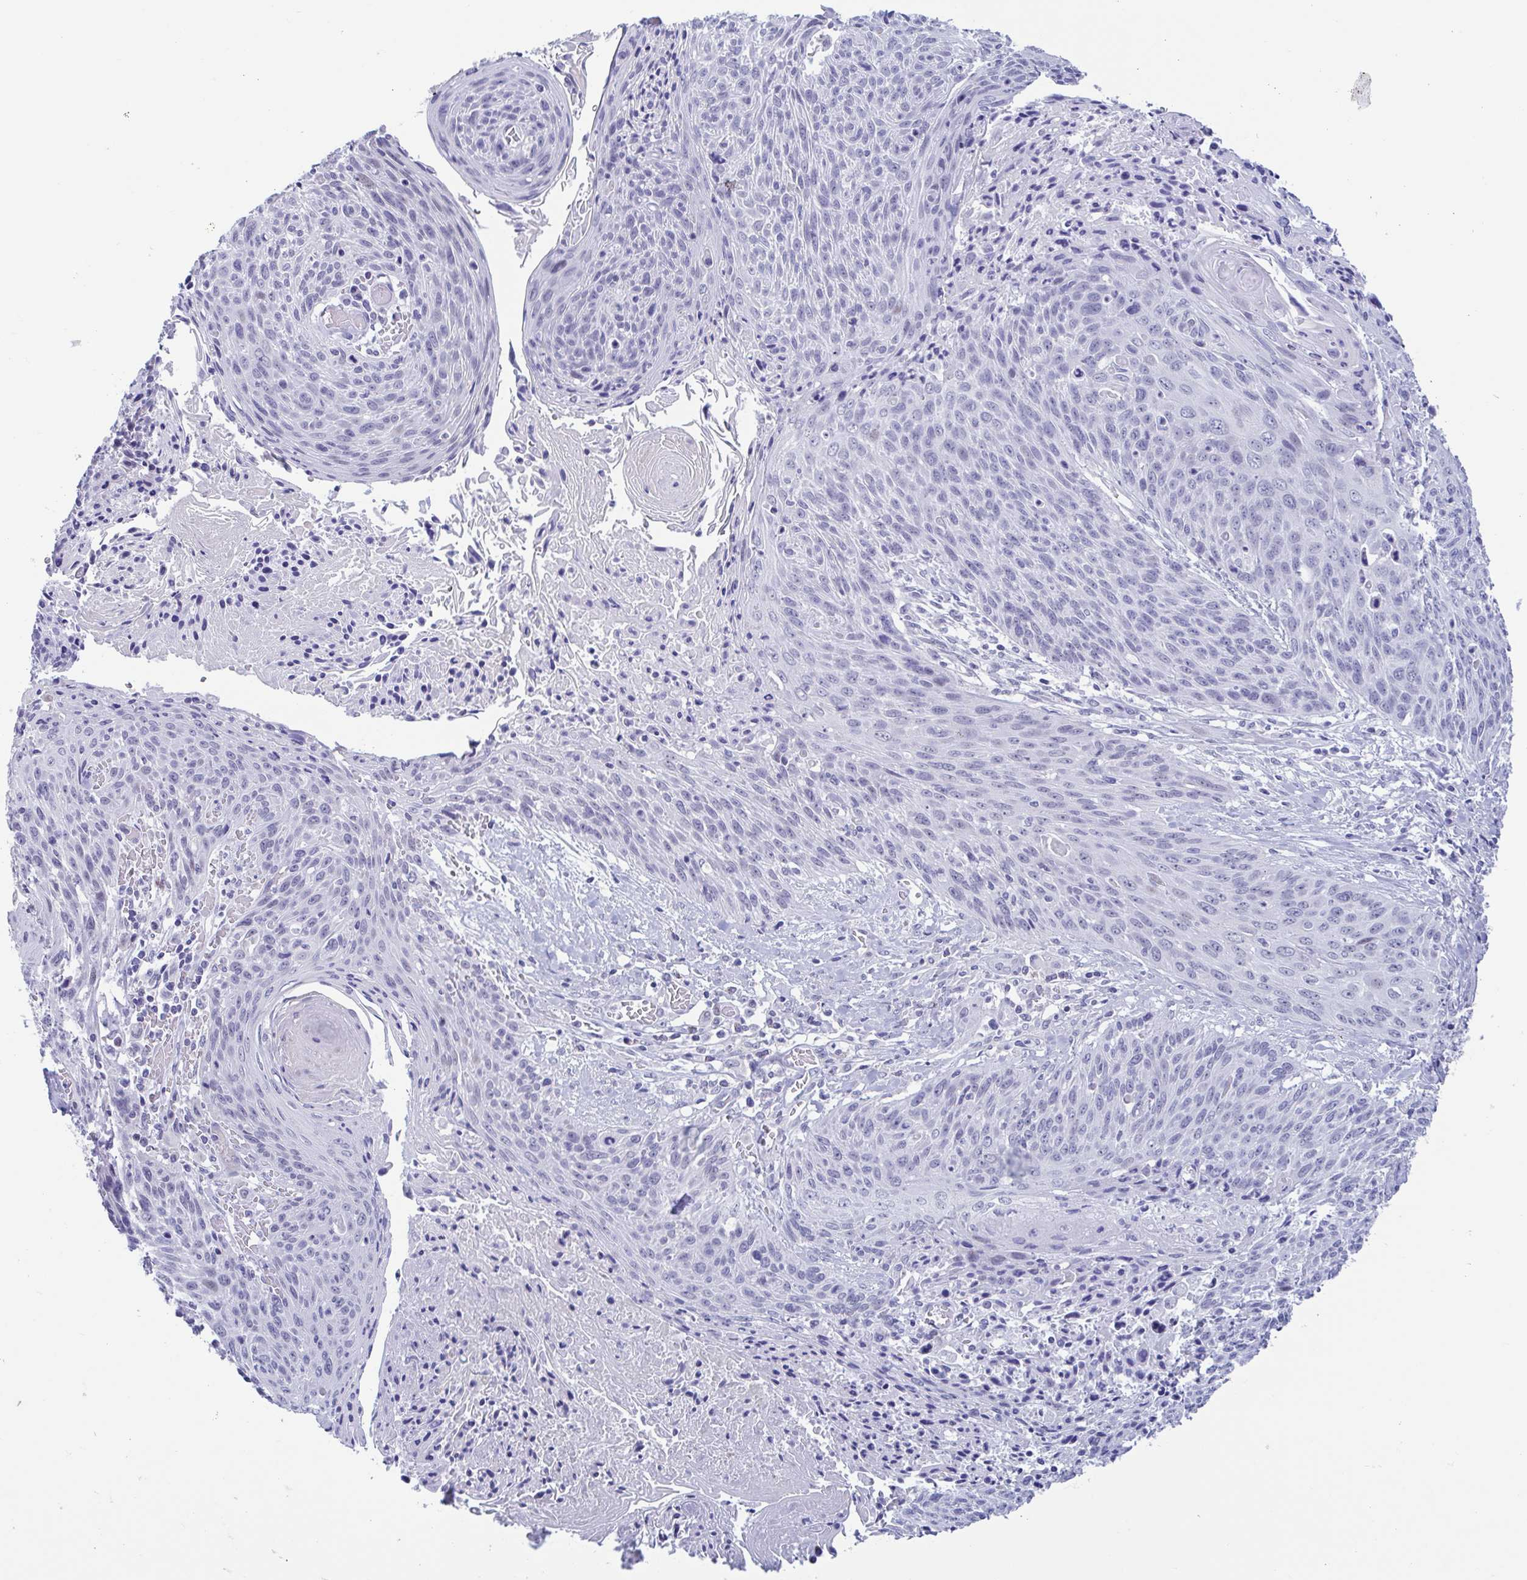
{"staining": {"intensity": "negative", "quantity": "none", "location": "none"}, "tissue": "cervical cancer", "cell_type": "Tumor cells", "image_type": "cancer", "snomed": [{"axis": "morphology", "description": "Squamous cell carcinoma, NOS"}, {"axis": "topography", "description": "Cervix"}], "caption": "Image shows no protein positivity in tumor cells of cervical cancer (squamous cell carcinoma) tissue.", "gene": "PERM1", "patient": {"sex": "female", "age": 45}}